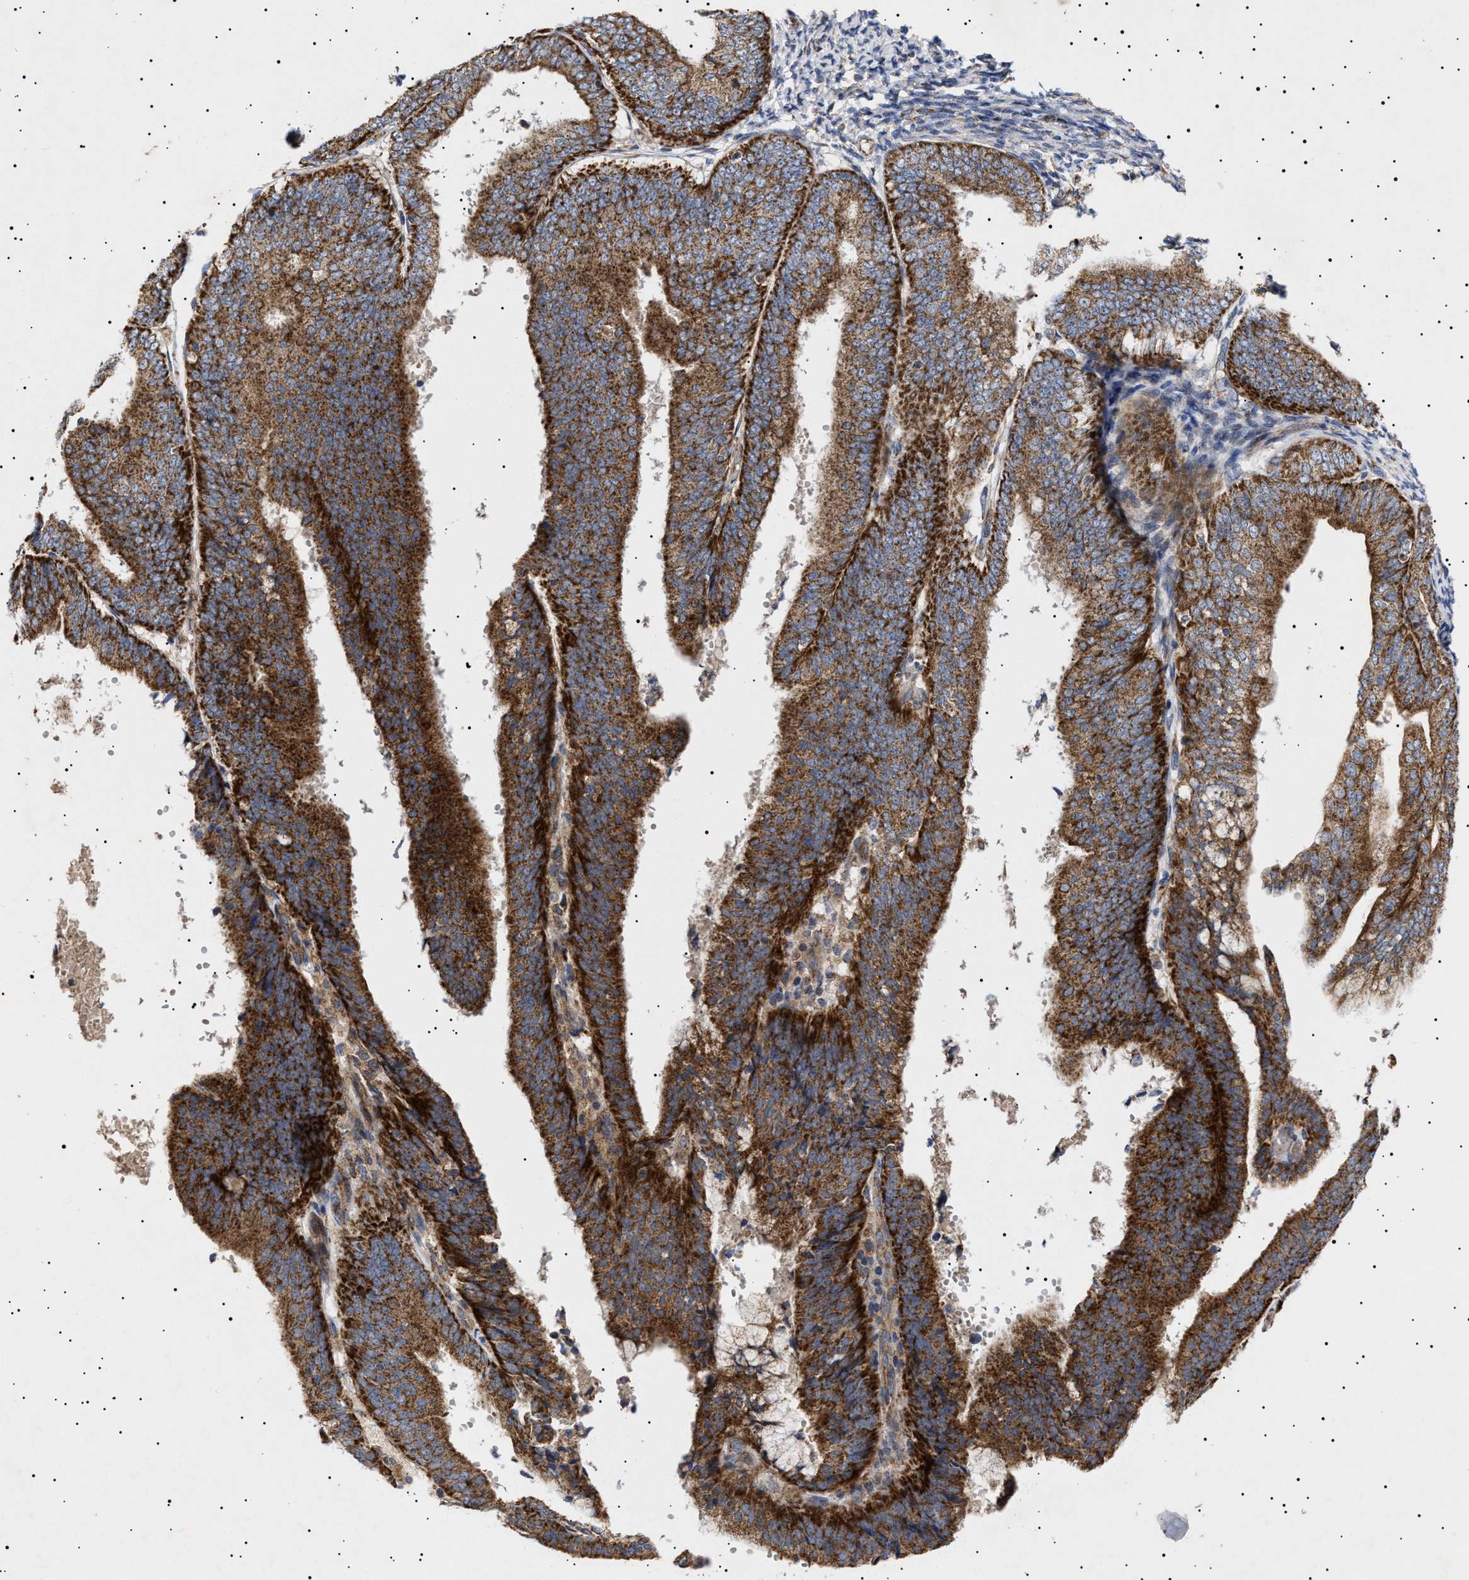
{"staining": {"intensity": "strong", "quantity": ">75%", "location": "cytoplasmic/membranous"}, "tissue": "endometrial cancer", "cell_type": "Tumor cells", "image_type": "cancer", "snomed": [{"axis": "morphology", "description": "Adenocarcinoma, NOS"}, {"axis": "topography", "description": "Endometrium"}], "caption": "Immunohistochemical staining of endometrial cancer (adenocarcinoma) demonstrates high levels of strong cytoplasmic/membranous protein positivity in about >75% of tumor cells. Ihc stains the protein in brown and the nuclei are stained blue.", "gene": "MRPL10", "patient": {"sex": "female", "age": 63}}